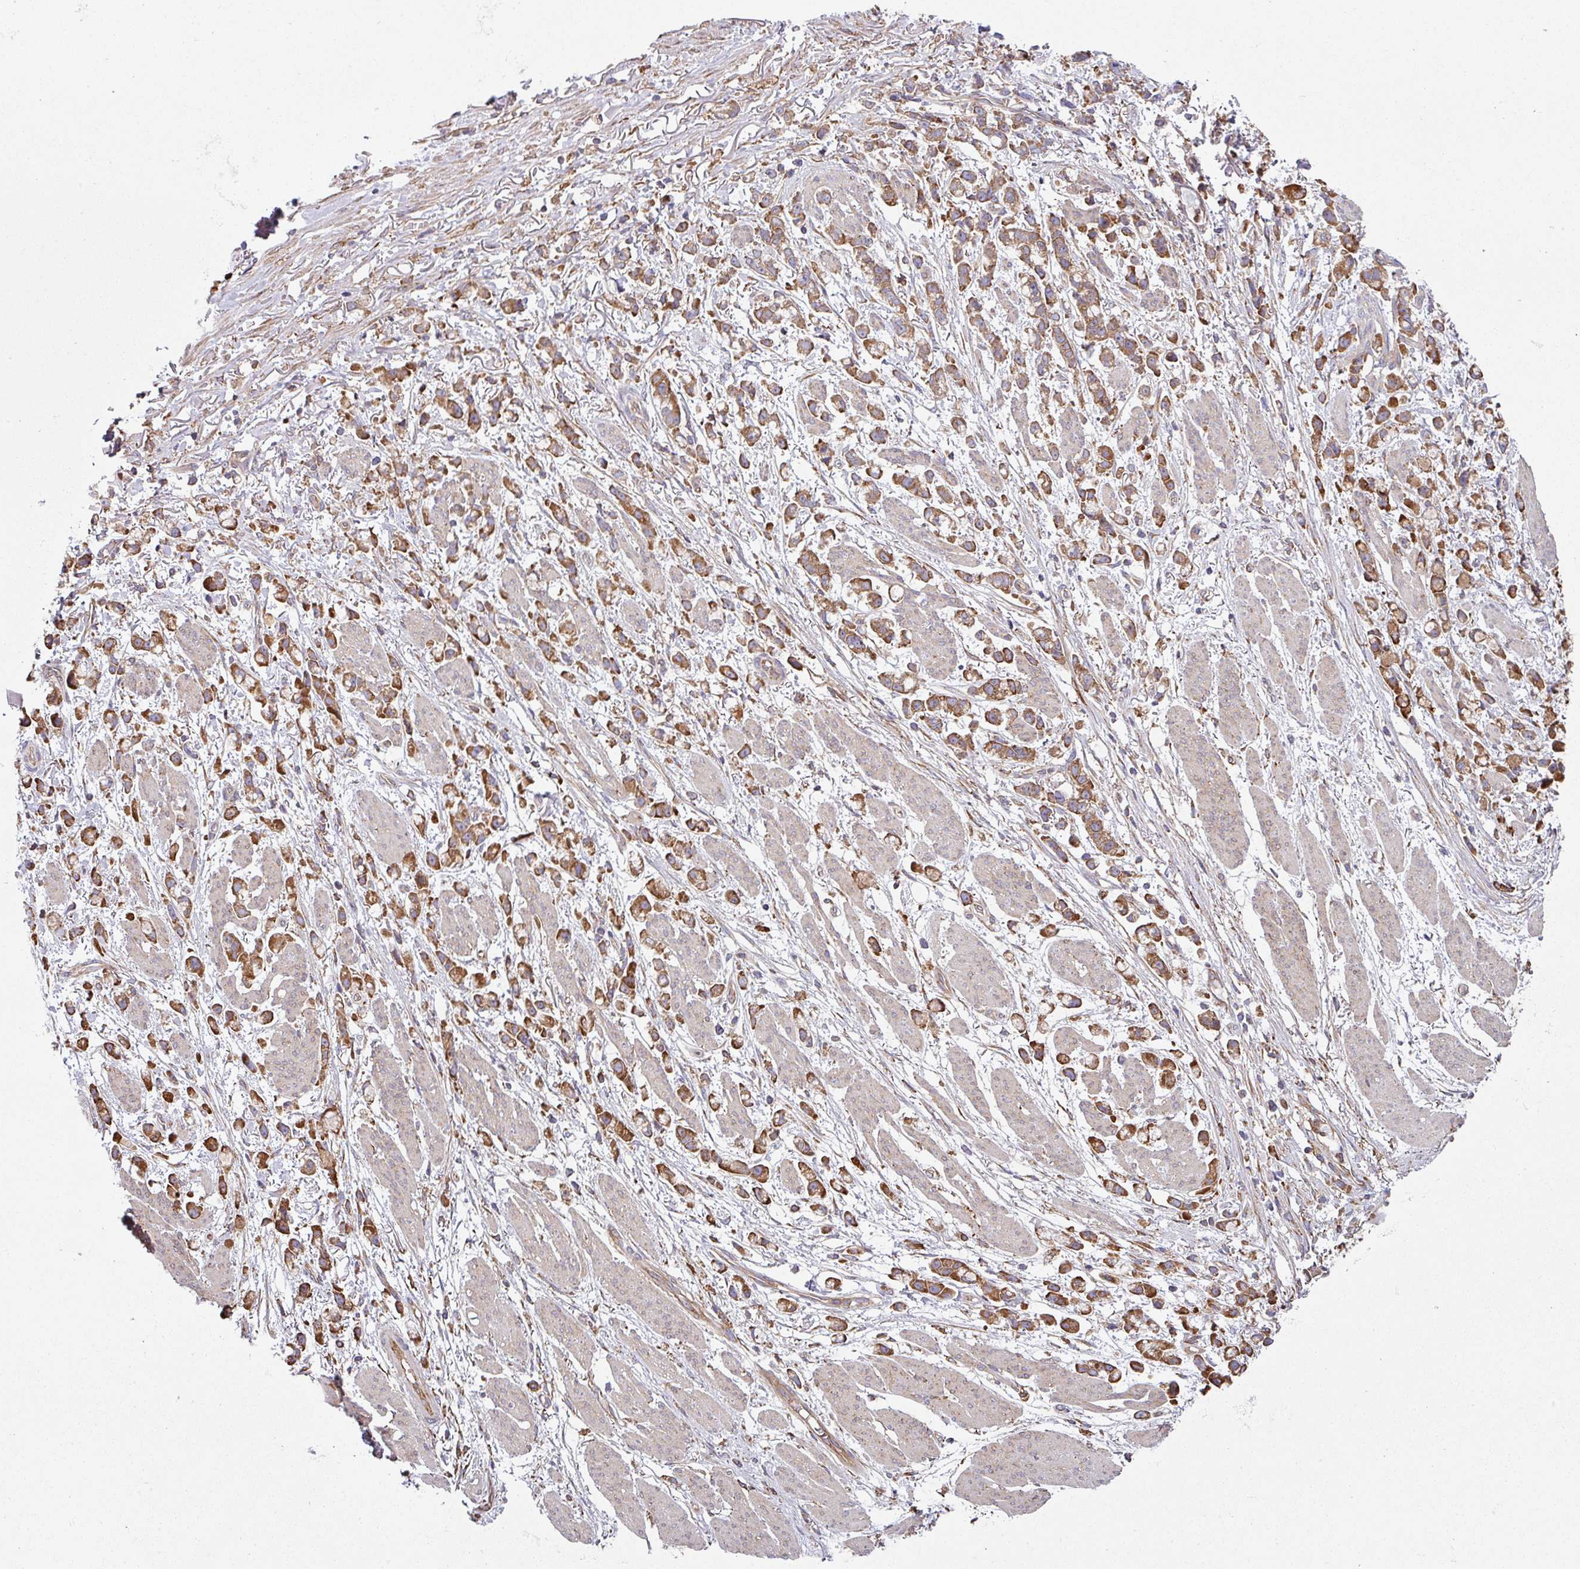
{"staining": {"intensity": "moderate", "quantity": ">75%", "location": "cytoplasmic/membranous"}, "tissue": "stomach cancer", "cell_type": "Tumor cells", "image_type": "cancer", "snomed": [{"axis": "morphology", "description": "Adenocarcinoma, NOS"}, {"axis": "topography", "description": "Stomach"}], "caption": "A photomicrograph of human stomach cancer (adenocarcinoma) stained for a protein reveals moderate cytoplasmic/membranous brown staining in tumor cells.", "gene": "FAT4", "patient": {"sex": "female", "age": 81}}